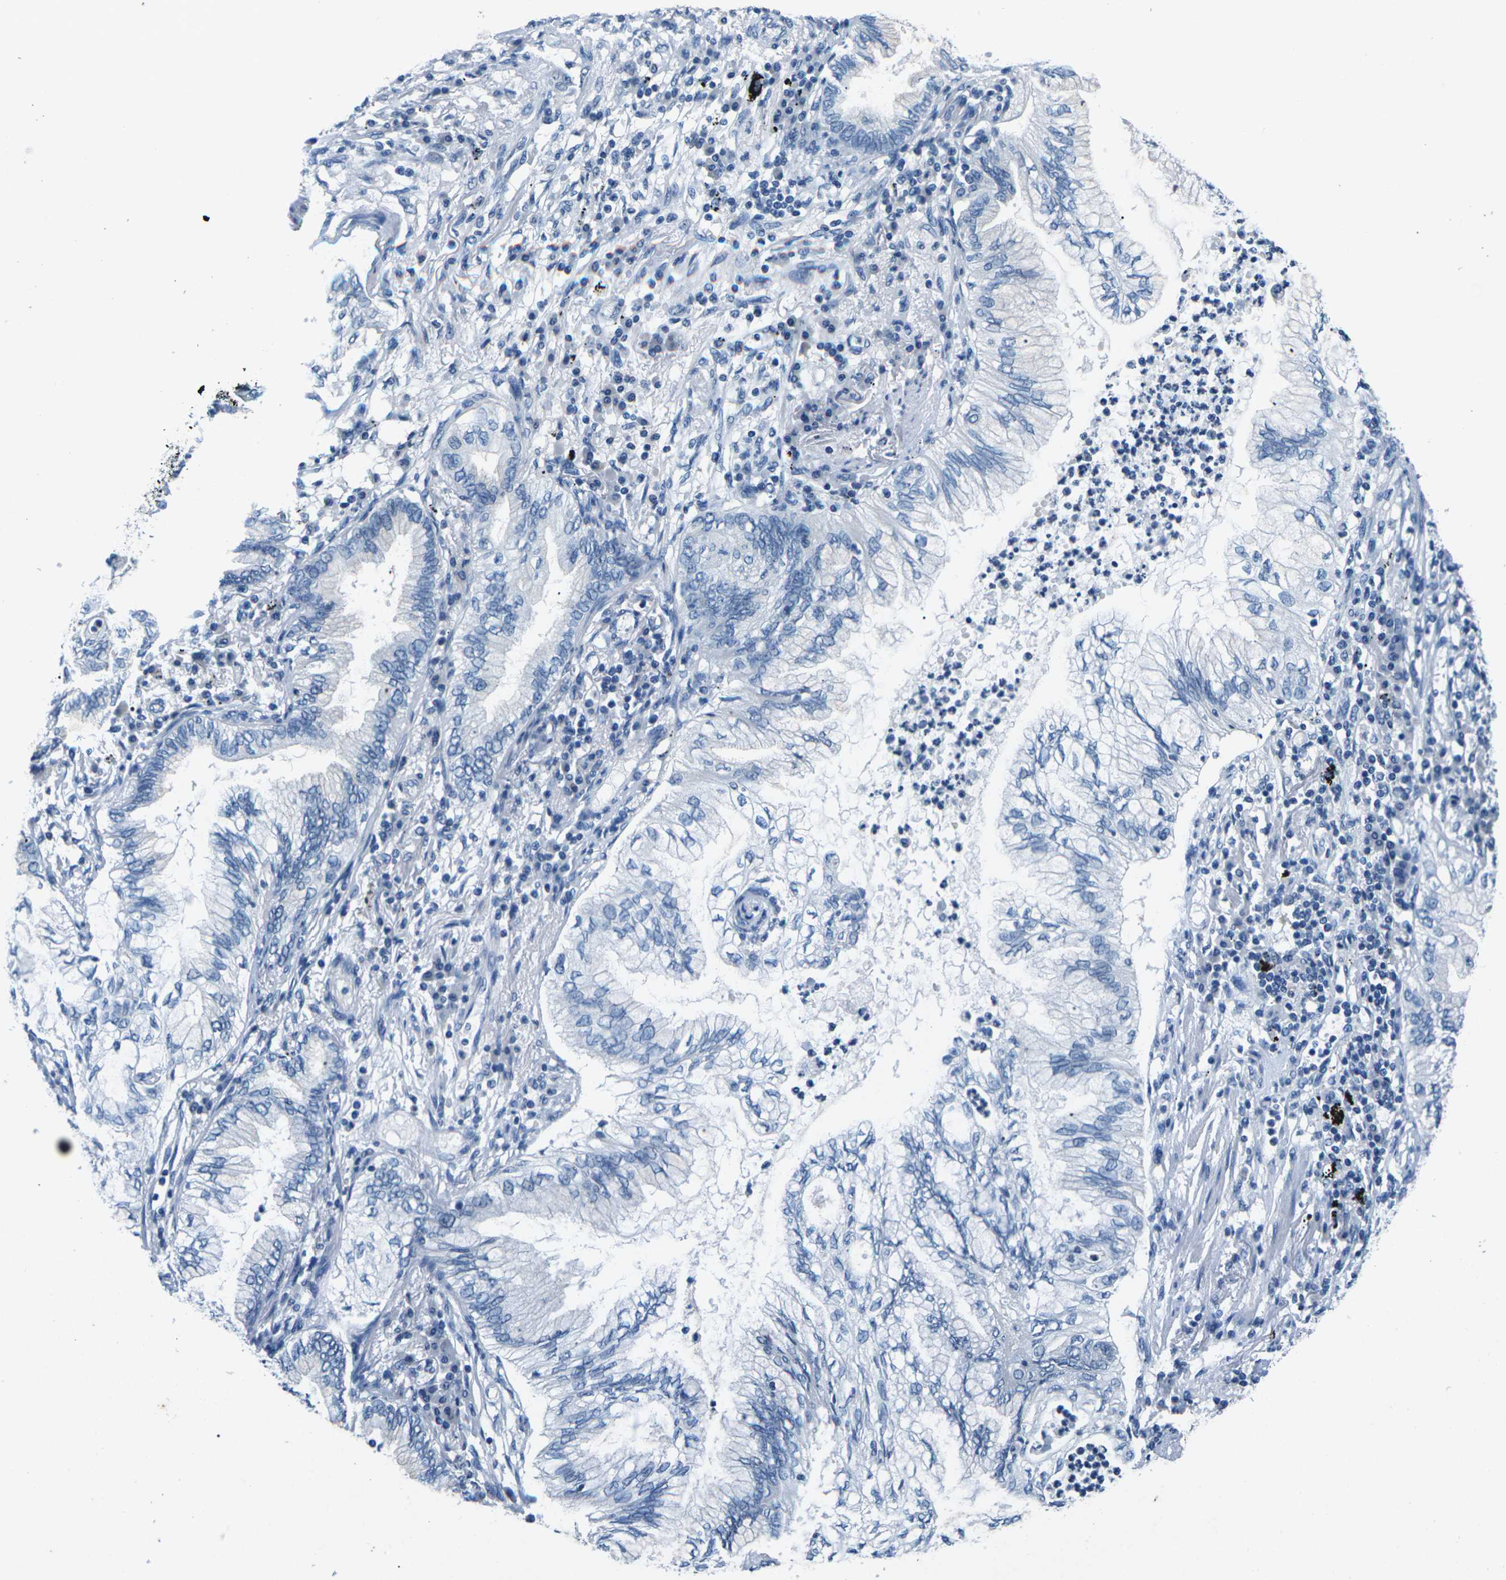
{"staining": {"intensity": "negative", "quantity": "none", "location": "none"}, "tissue": "lung cancer", "cell_type": "Tumor cells", "image_type": "cancer", "snomed": [{"axis": "morphology", "description": "Normal tissue, NOS"}, {"axis": "morphology", "description": "Adenocarcinoma, NOS"}, {"axis": "topography", "description": "Bronchus"}, {"axis": "topography", "description": "Lung"}], "caption": "High power microscopy image of an immunohistochemistry (IHC) image of lung adenocarcinoma, revealing no significant expression in tumor cells.", "gene": "UMOD", "patient": {"sex": "female", "age": 70}}